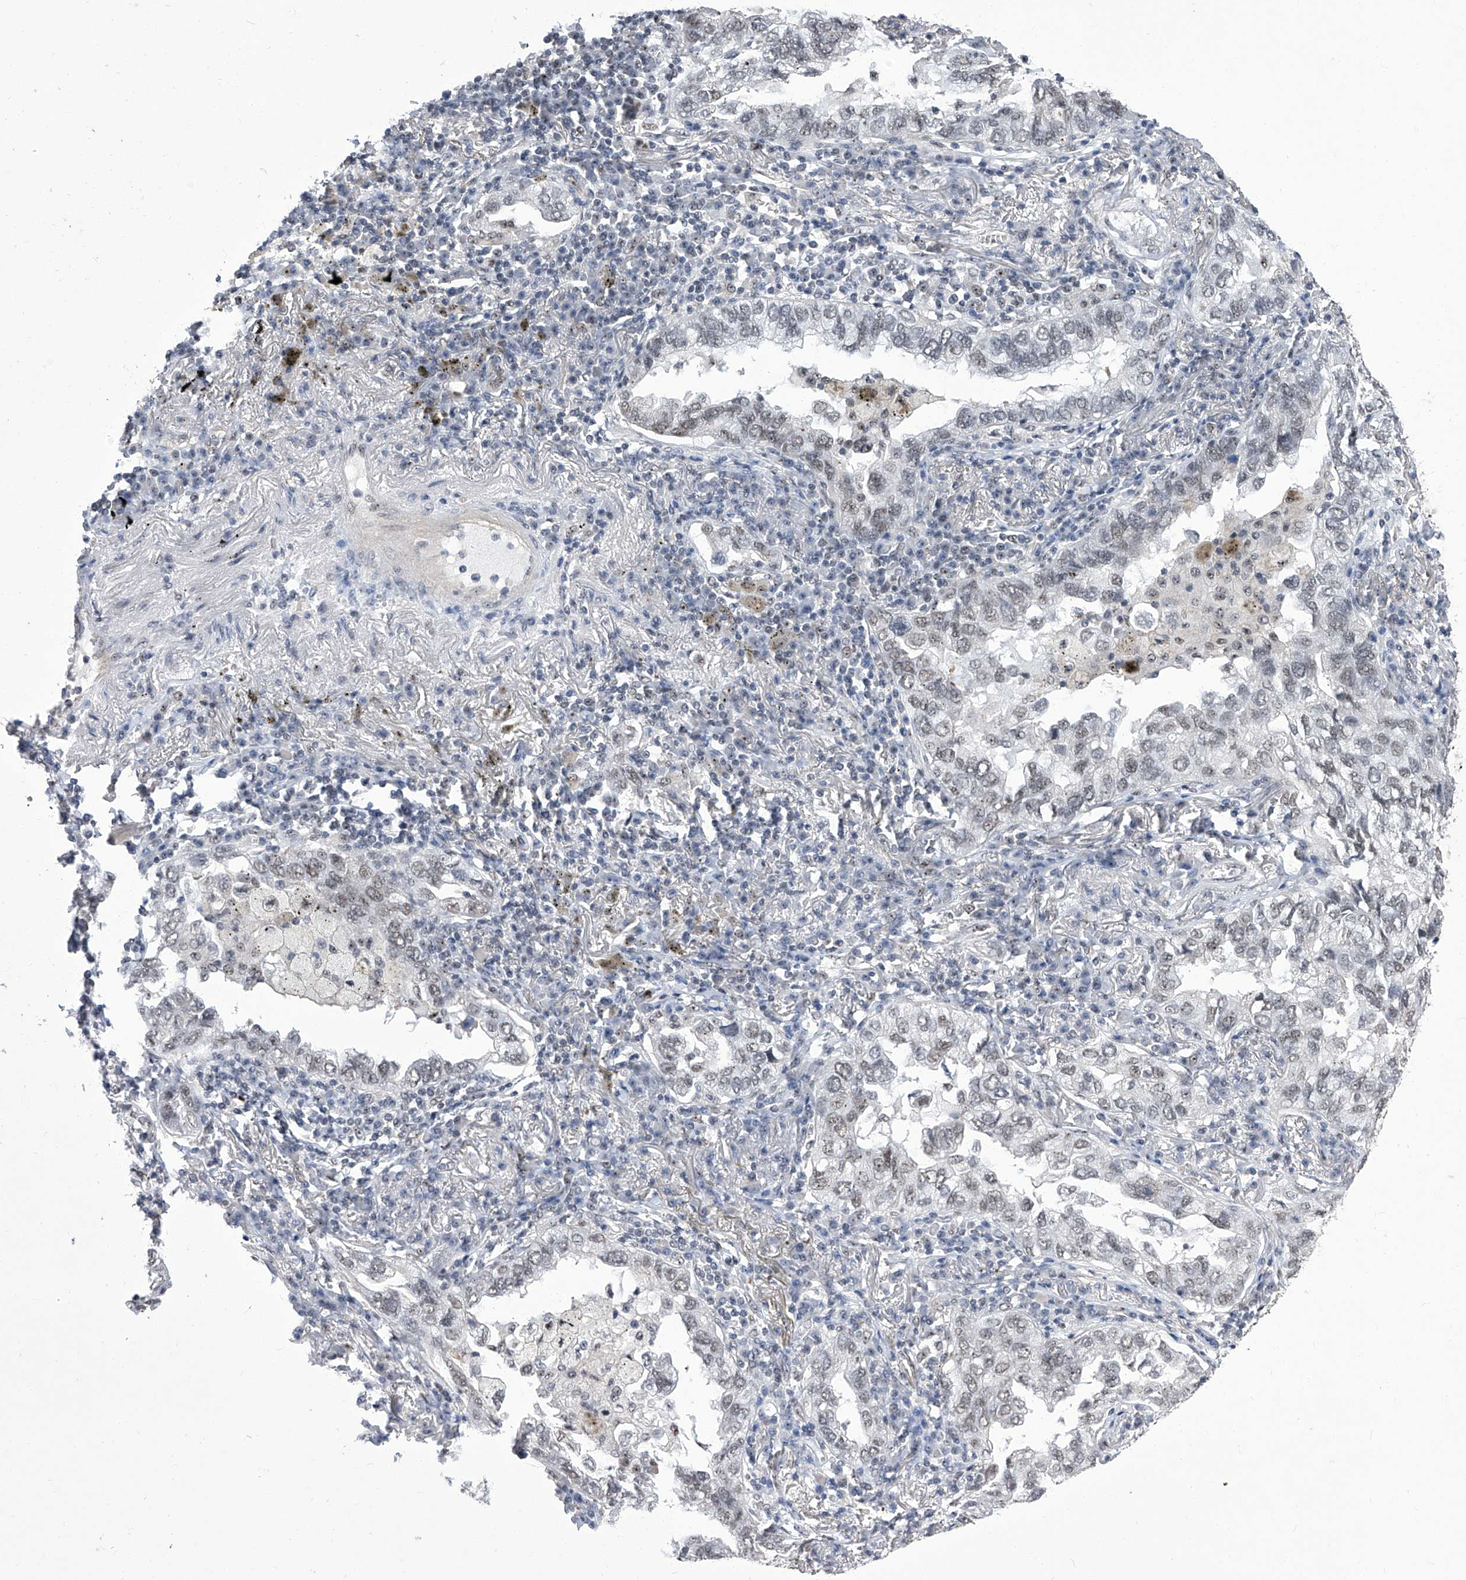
{"staining": {"intensity": "weak", "quantity": "<25%", "location": "nuclear"}, "tissue": "lung cancer", "cell_type": "Tumor cells", "image_type": "cancer", "snomed": [{"axis": "morphology", "description": "Adenocarcinoma, NOS"}, {"axis": "topography", "description": "Lung"}], "caption": "This is an IHC photomicrograph of human lung cancer (adenocarcinoma). There is no positivity in tumor cells.", "gene": "CMTR1", "patient": {"sex": "male", "age": 65}}